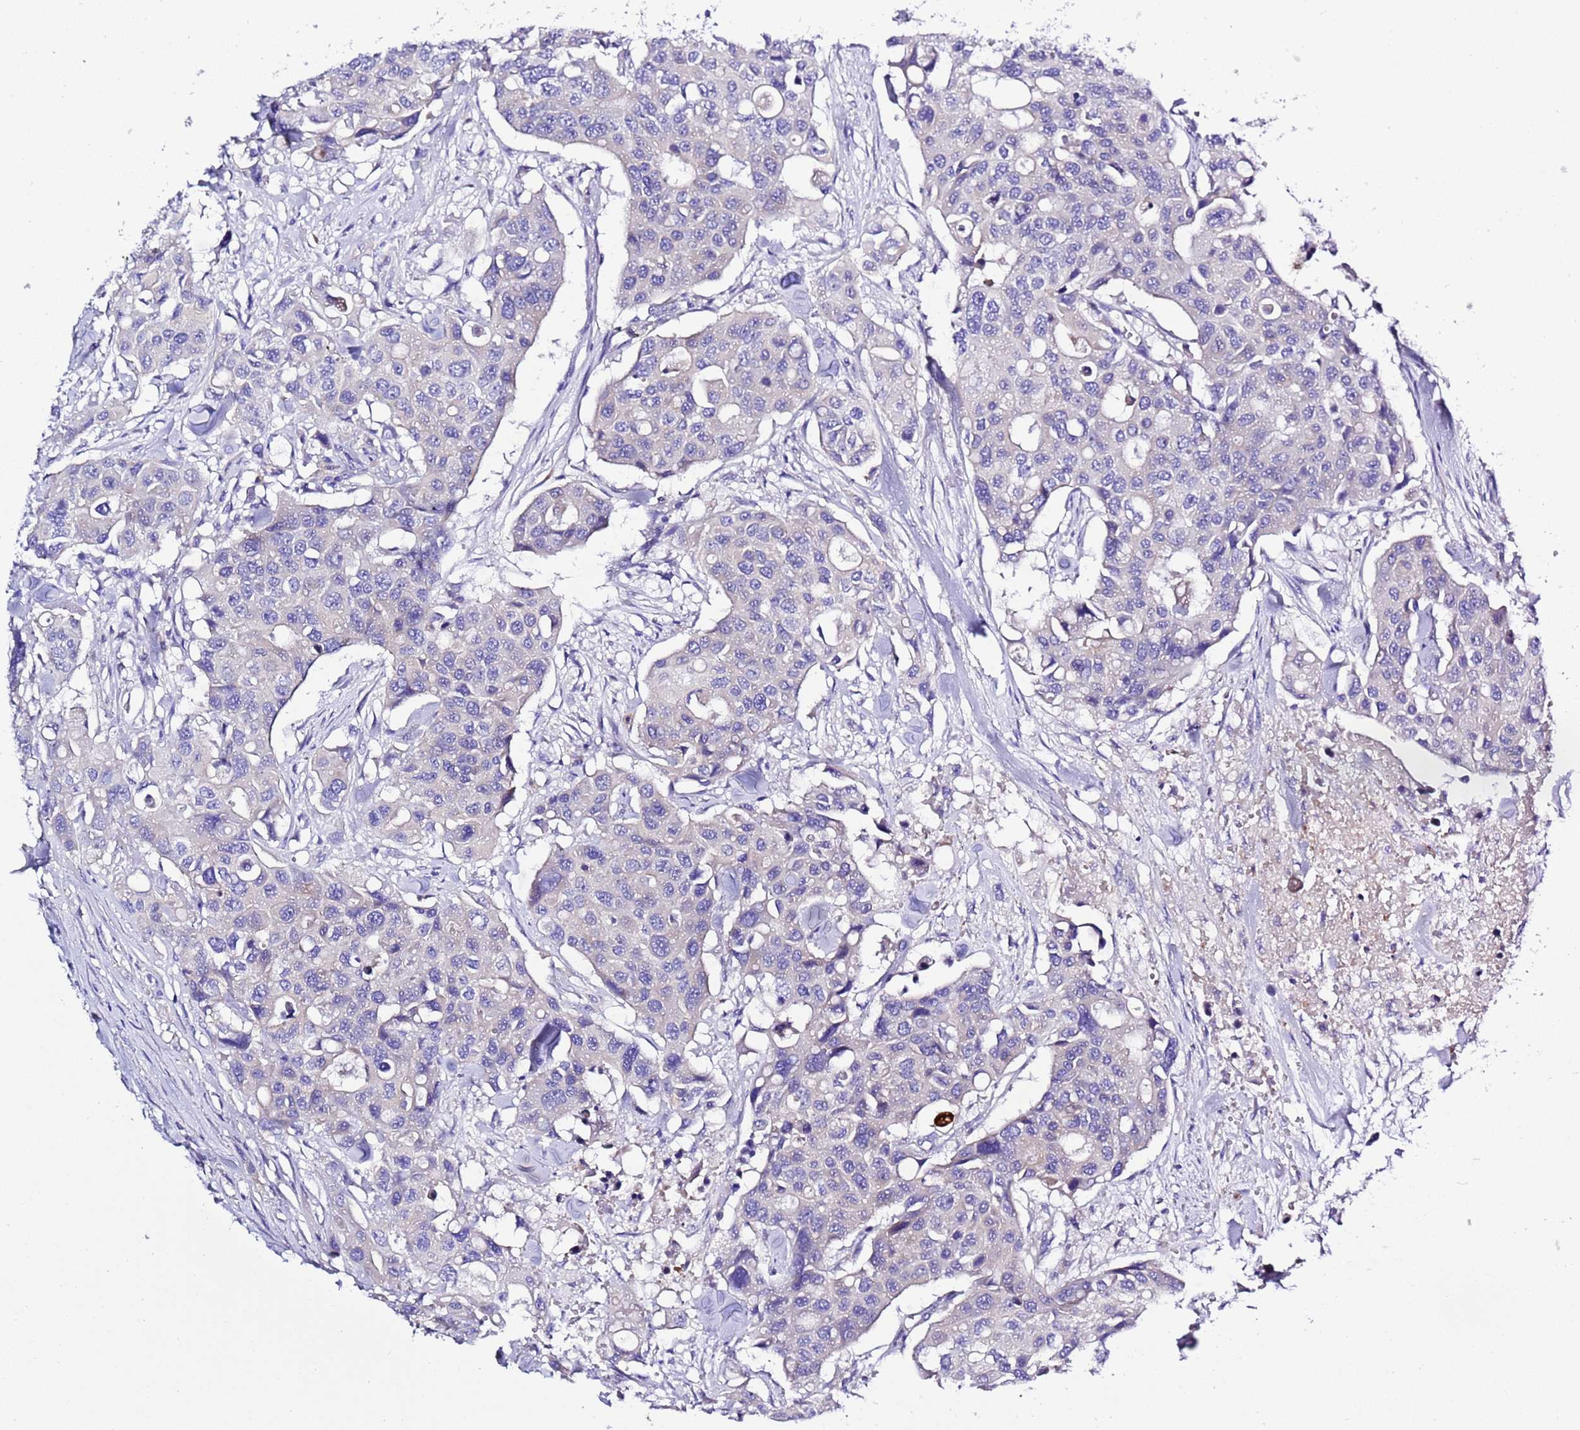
{"staining": {"intensity": "negative", "quantity": "none", "location": "none"}, "tissue": "colorectal cancer", "cell_type": "Tumor cells", "image_type": "cancer", "snomed": [{"axis": "morphology", "description": "Adenocarcinoma, NOS"}, {"axis": "topography", "description": "Colon"}], "caption": "This is a image of IHC staining of colorectal cancer, which shows no expression in tumor cells. (Brightfield microscopy of DAB (3,3'-diaminobenzidine) IHC at high magnification).", "gene": "KICS2", "patient": {"sex": "male", "age": 77}}